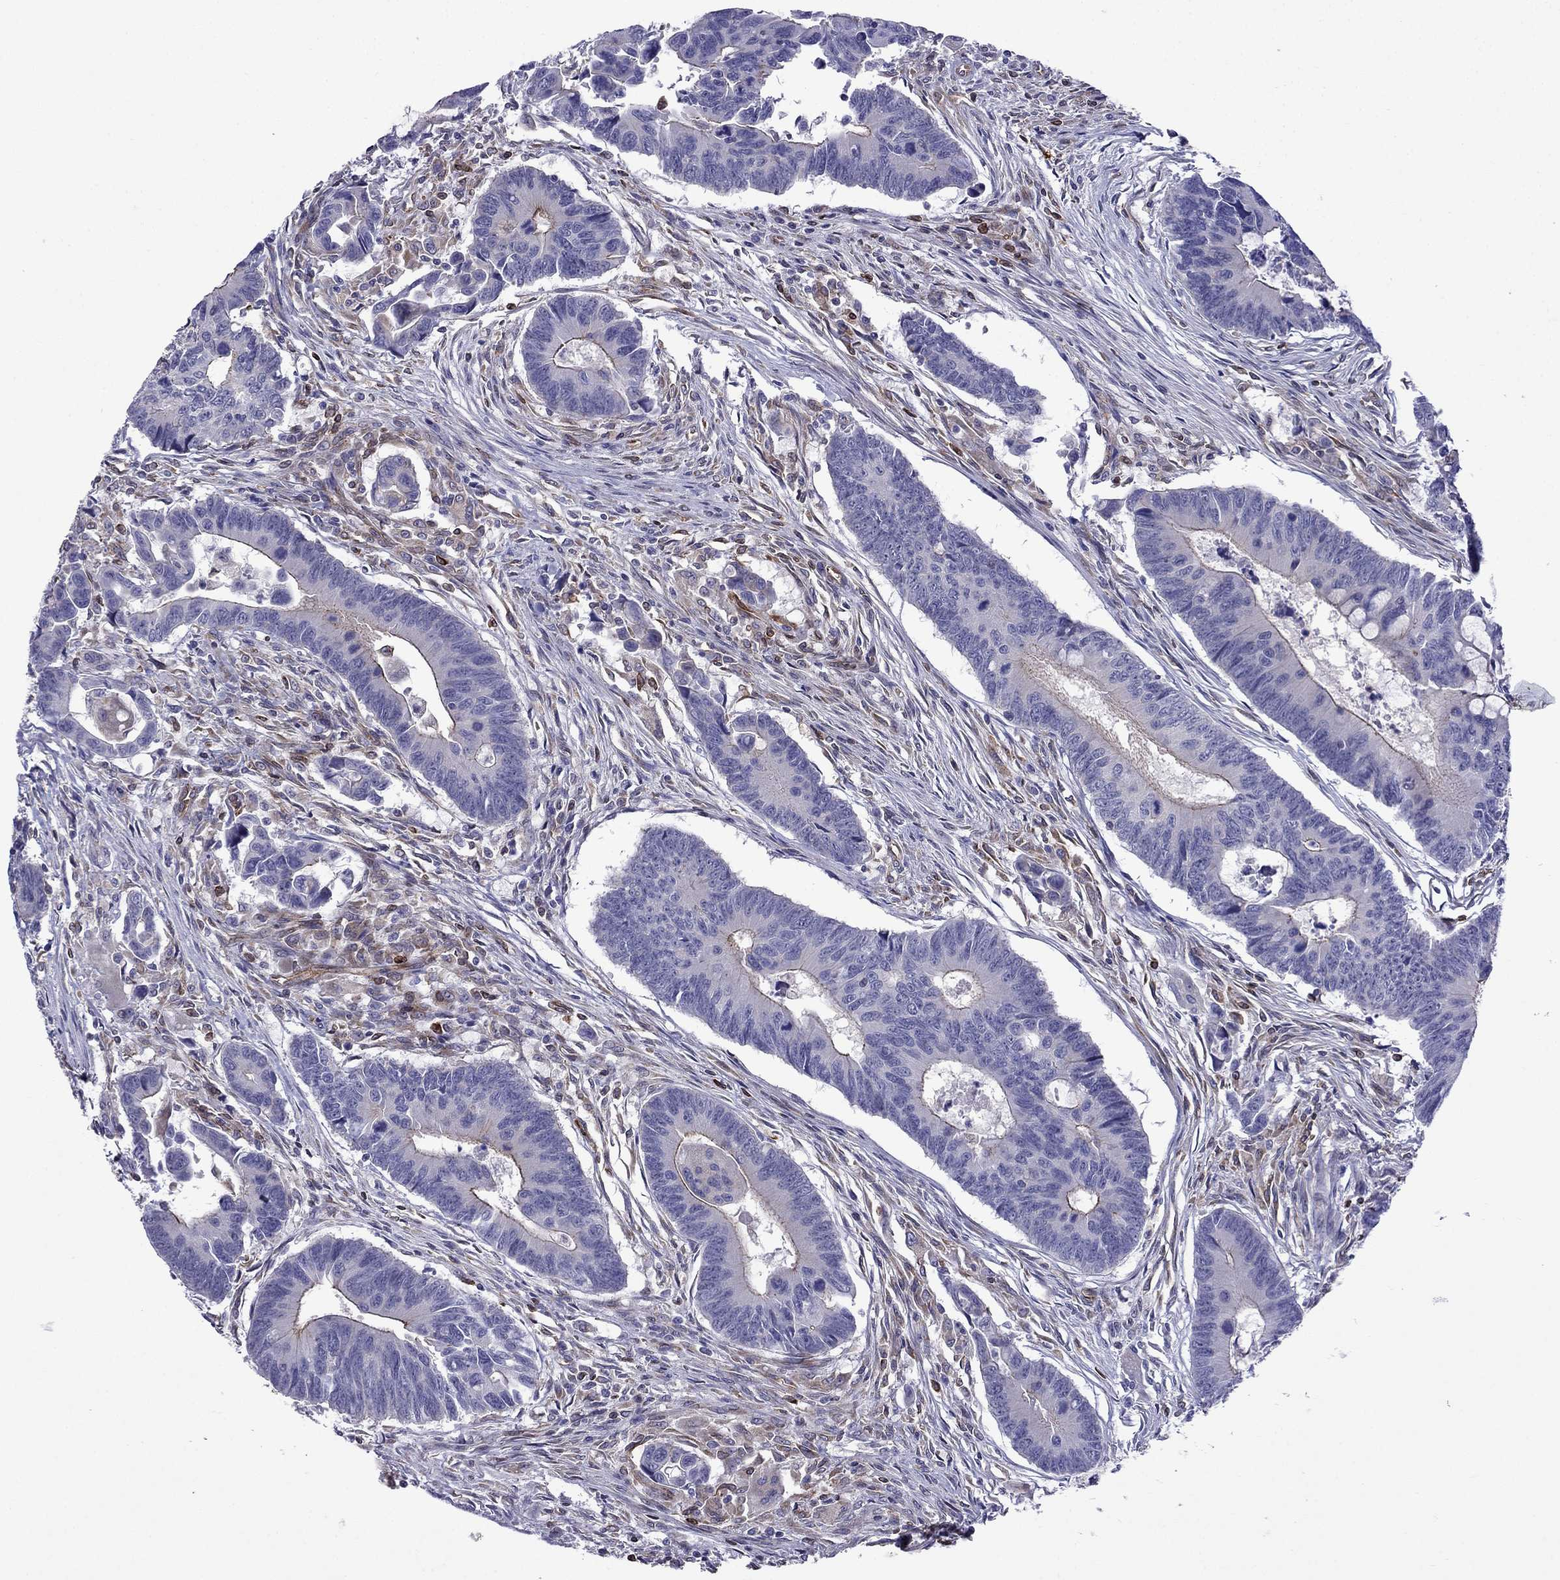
{"staining": {"intensity": "negative", "quantity": "none", "location": "none"}, "tissue": "colorectal cancer", "cell_type": "Tumor cells", "image_type": "cancer", "snomed": [{"axis": "morphology", "description": "Adenocarcinoma, NOS"}, {"axis": "topography", "description": "Rectum"}], "caption": "Histopathology image shows no significant protein staining in tumor cells of colorectal cancer. The staining is performed using DAB brown chromogen with nuclei counter-stained in using hematoxylin.", "gene": "GNAL", "patient": {"sex": "male", "age": 67}}